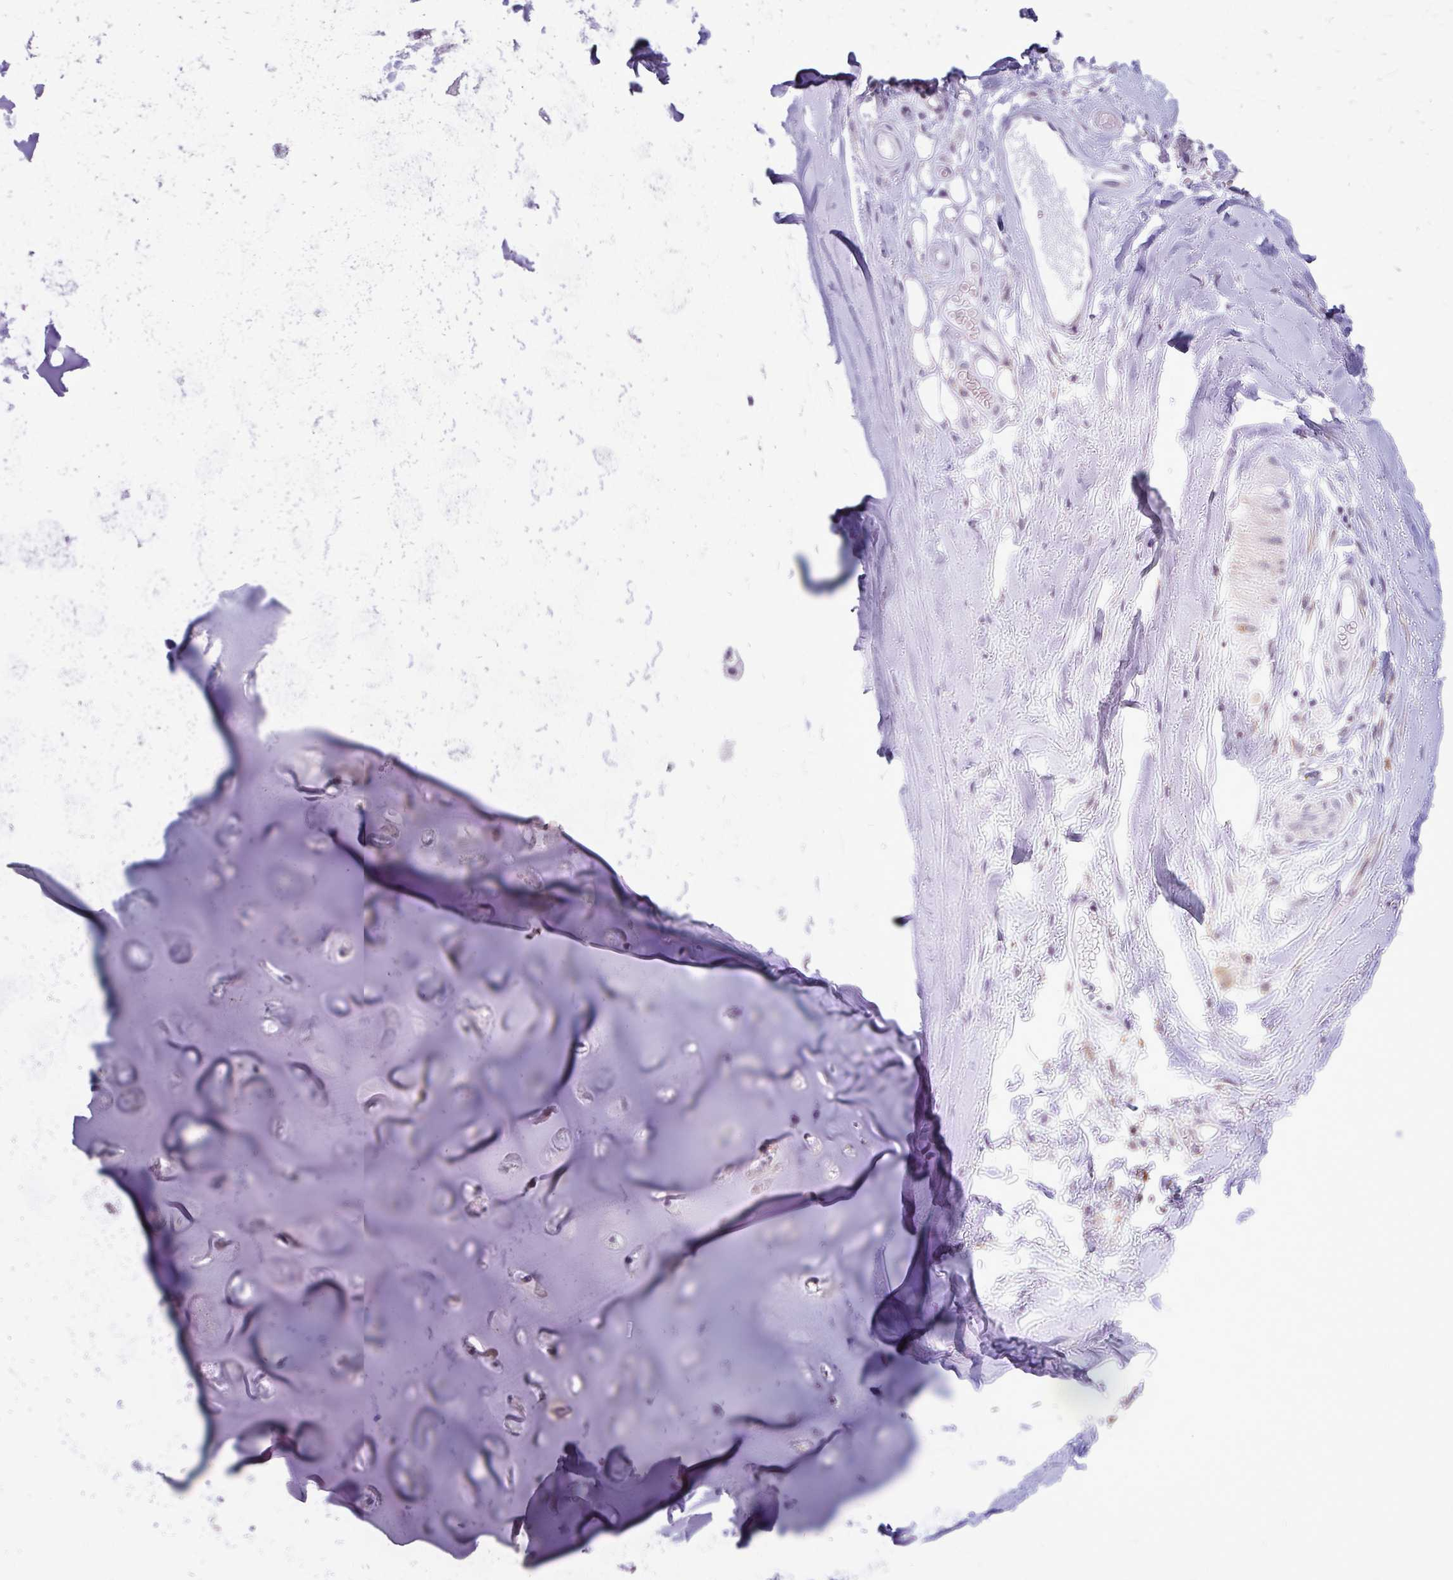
{"staining": {"intensity": "negative", "quantity": "none", "location": "none"}, "tissue": "adipose tissue", "cell_type": "Adipocytes", "image_type": "normal", "snomed": [{"axis": "morphology", "description": "Normal tissue, NOS"}, {"axis": "topography", "description": "Cartilage tissue"}, {"axis": "topography", "description": "Nasopharynx"}, {"axis": "topography", "description": "Thyroid gland"}], "caption": "This is an immunohistochemistry histopathology image of normal adipose tissue. There is no expression in adipocytes.", "gene": "PROSER1", "patient": {"sex": "male", "age": 63}}